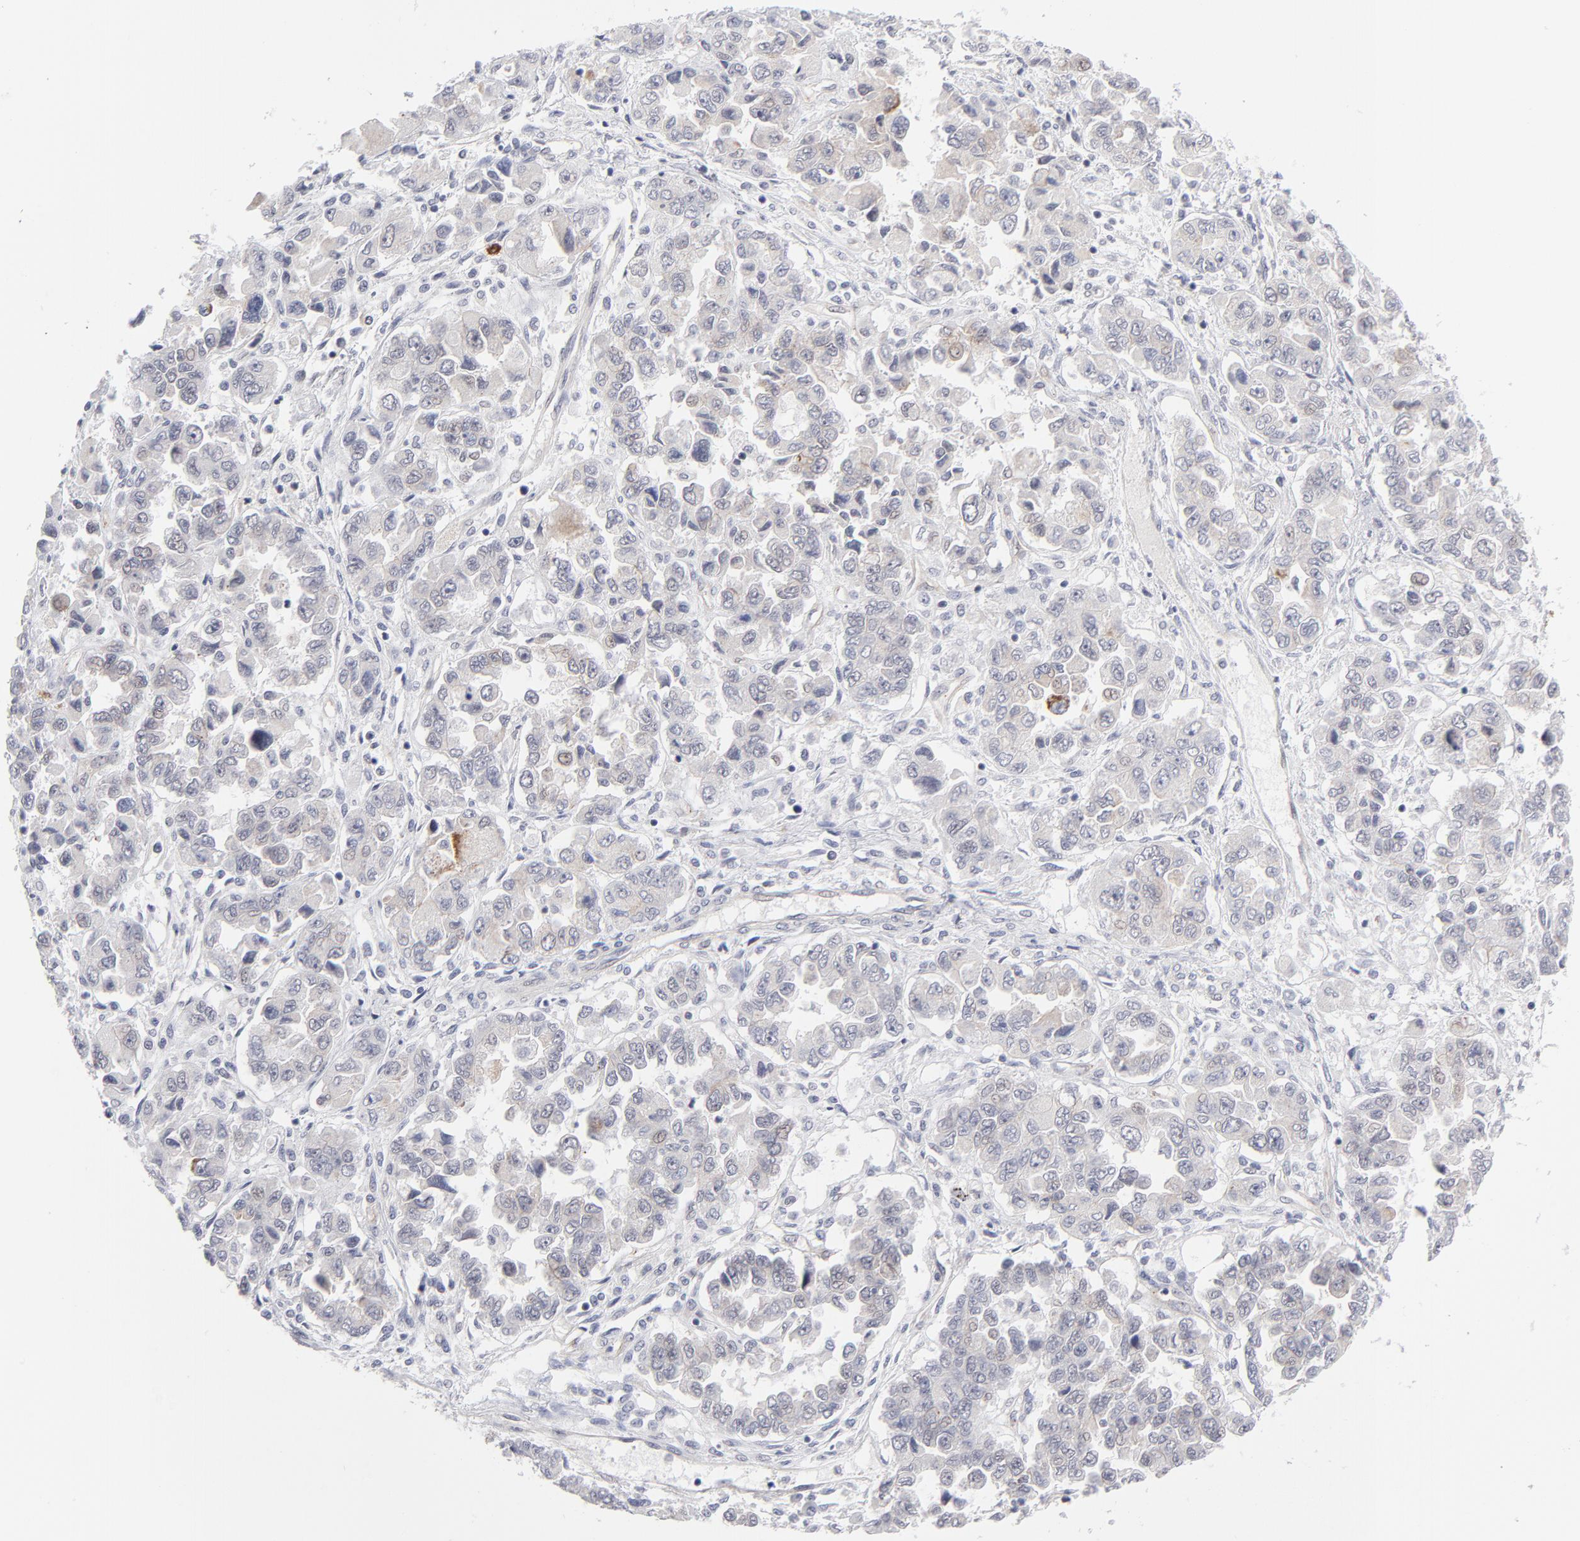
{"staining": {"intensity": "weak", "quantity": "25%-75%", "location": "cytoplasmic/membranous"}, "tissue": "ovarian cancer", "cell_type": "Tumor cells", "image_type": "cancer", "snomed": [{"axis": "morphology", "description": "Cystadenocarcinoma, serous, NOS"}, {"axis": "topography", "description": "Ovary"}], "caption": "IHC histopathology image of neoplastic tissue: human ovarian cancer (serous cystadenocarcinoma) stained using immunohistochemistry displays low levels of weak protein expression localized specifically in the cytoplasmic/membranous of tumor cells, appearing as a cytoplasmic/membranous brown color.", "gene": "NBN", "patient": {"sex": "female", "age": 84}}